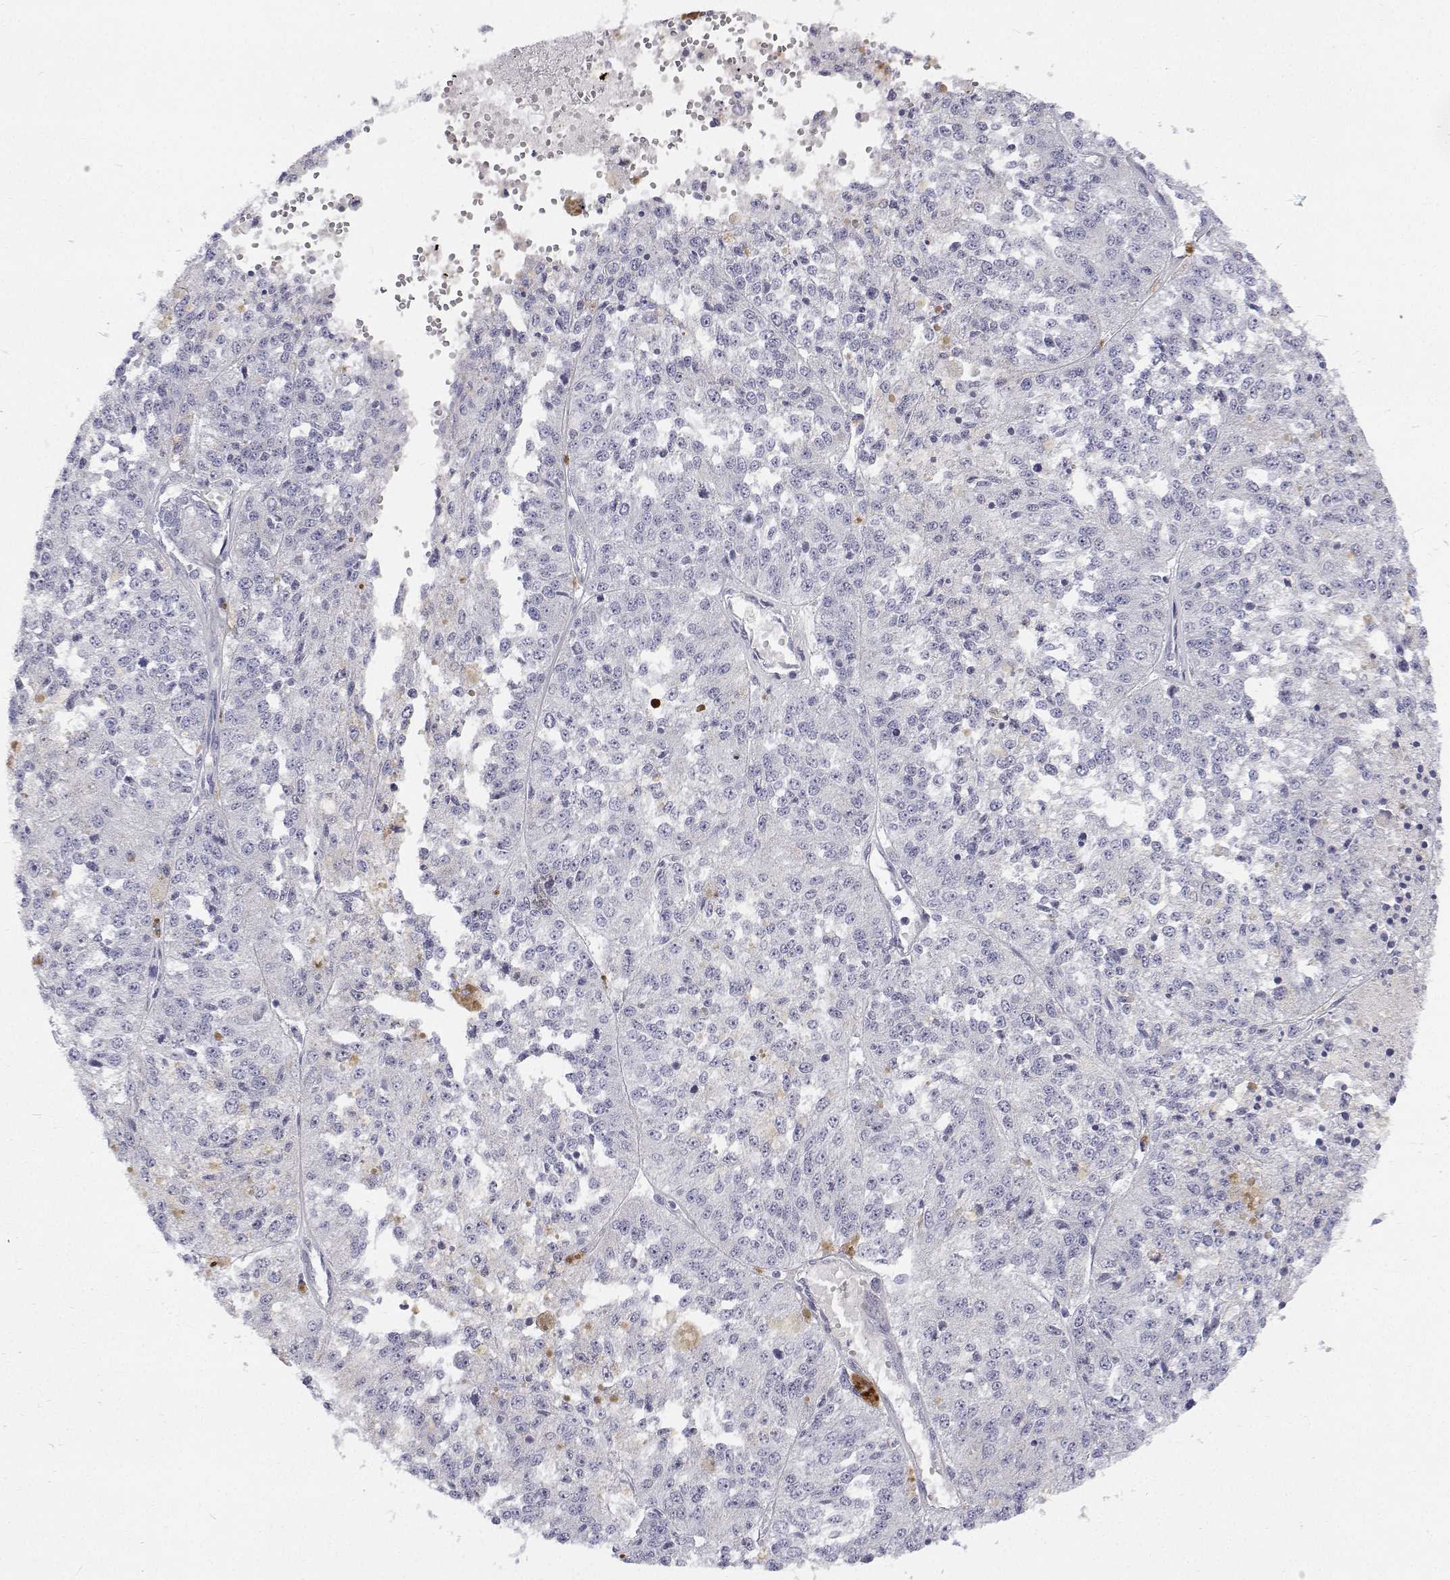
{"staining": {"intensity": "negative", "quantity": "none", "location": "none"}, "tissue": "melanoma", "cell_type": "Tumor cells", "image_type": "cancer", "snomed": [{"axis": "morphology", "description": "Malignant melanoma, Metastatic site"}, {"axis": "topography", "description": "Lymph node"}], "caption": "Immunohistochemistry (IHC) photomicrograph of neoplastic tissue: malignant melanoma (metastatic site) stained with DAB (3,3'-diaminobenzidine) shows no significant protein positivity in tumor cells.", "gene": "NCR2", "patient": {"sex": "female", "age": 64}}